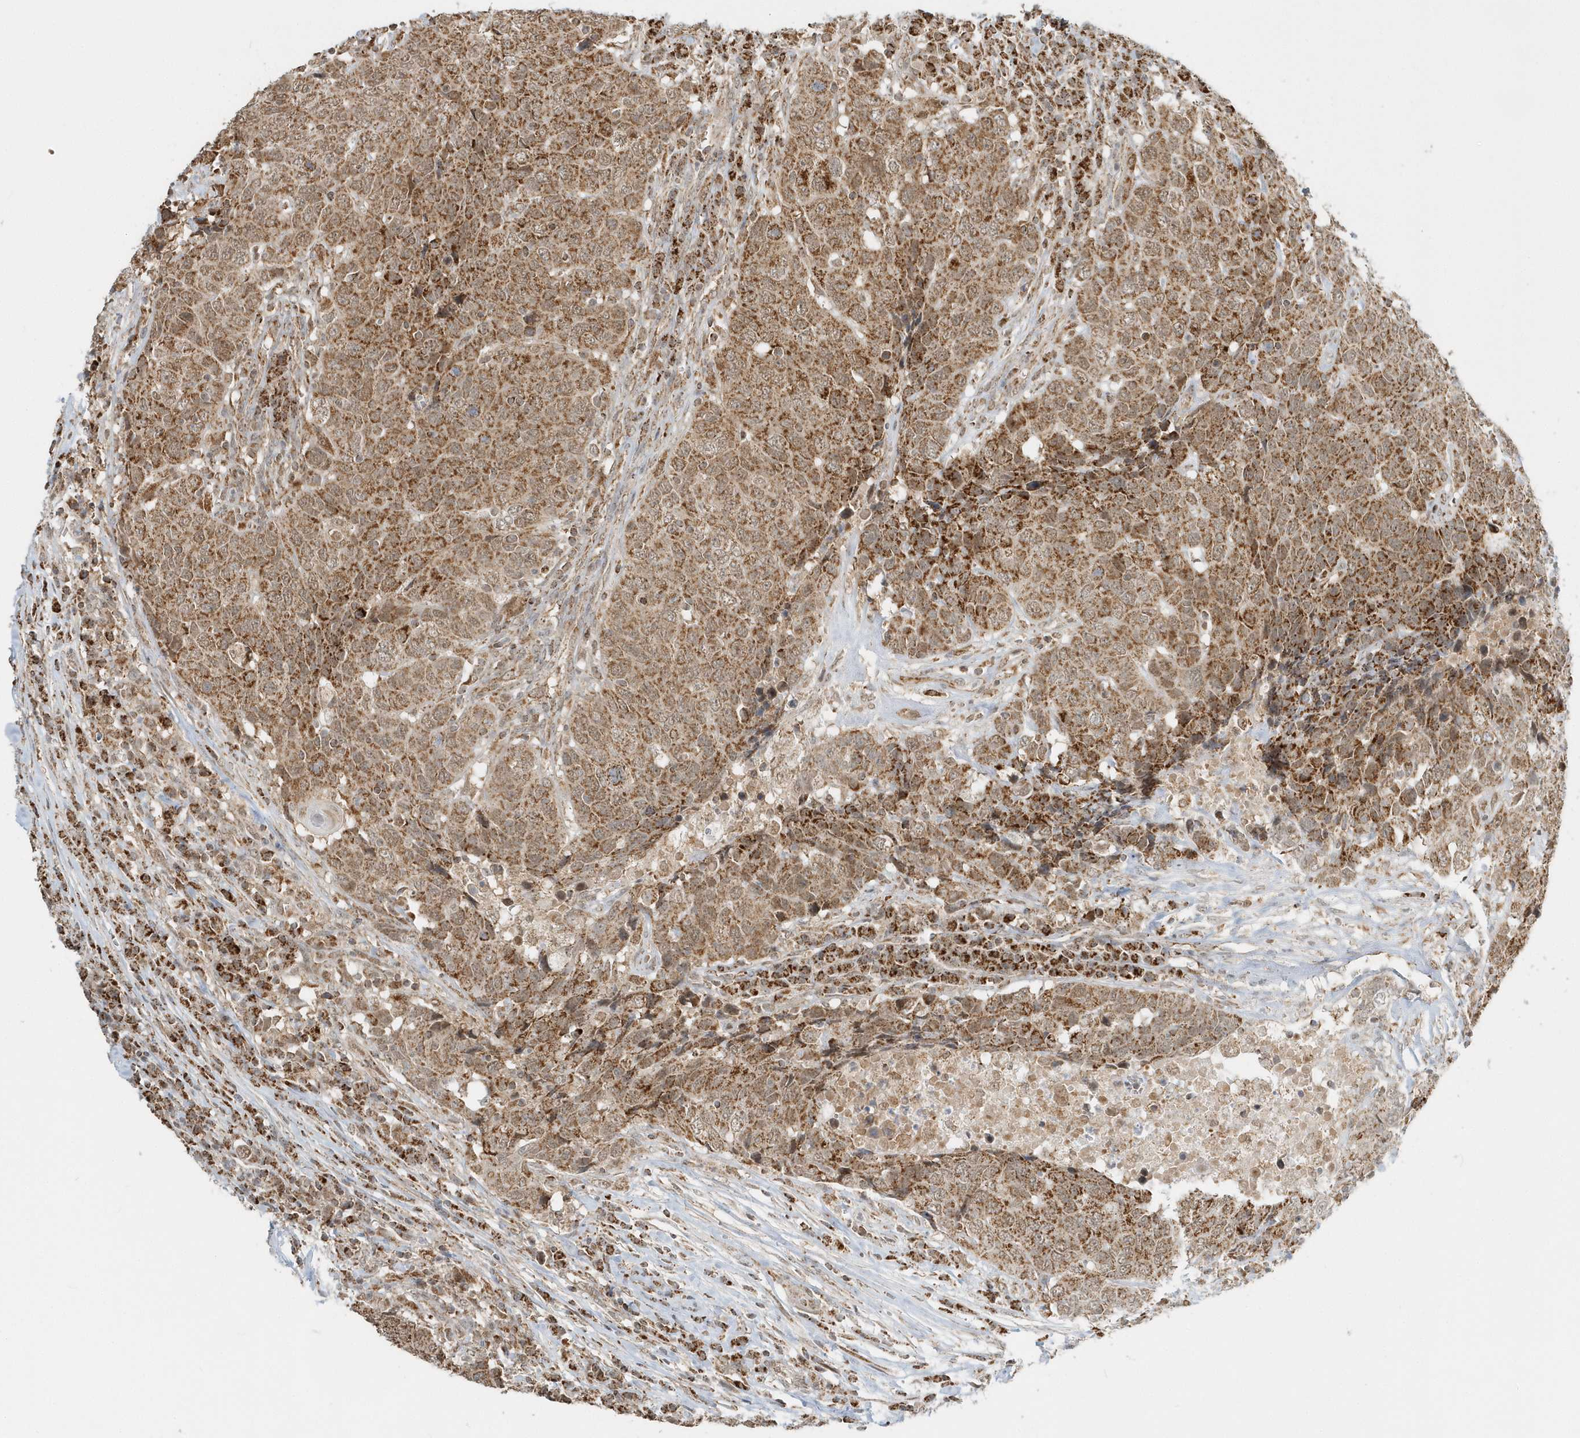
{"staining": {"intensity": "strong", "quantity": ">75%", "location": "cytoplasmic/membranous"}, "tissue": "head and neck cancer", "cell_type": "Tumor cells", "image_type": "cancer", "snomed": [{"axis": "morphology", "description": "Squamous cell carcinoma, NOS"}, {"axis": "topography", "description": "Head-Neck"}], "caption": "Tumor cells show strong cytoplasmic/membranous positivity in approximately >75% of cells in head and neck cancer (squamous cell carcinoma).", "gene": "PSMD6", "patient": {"sex": "male", "age": 66}}